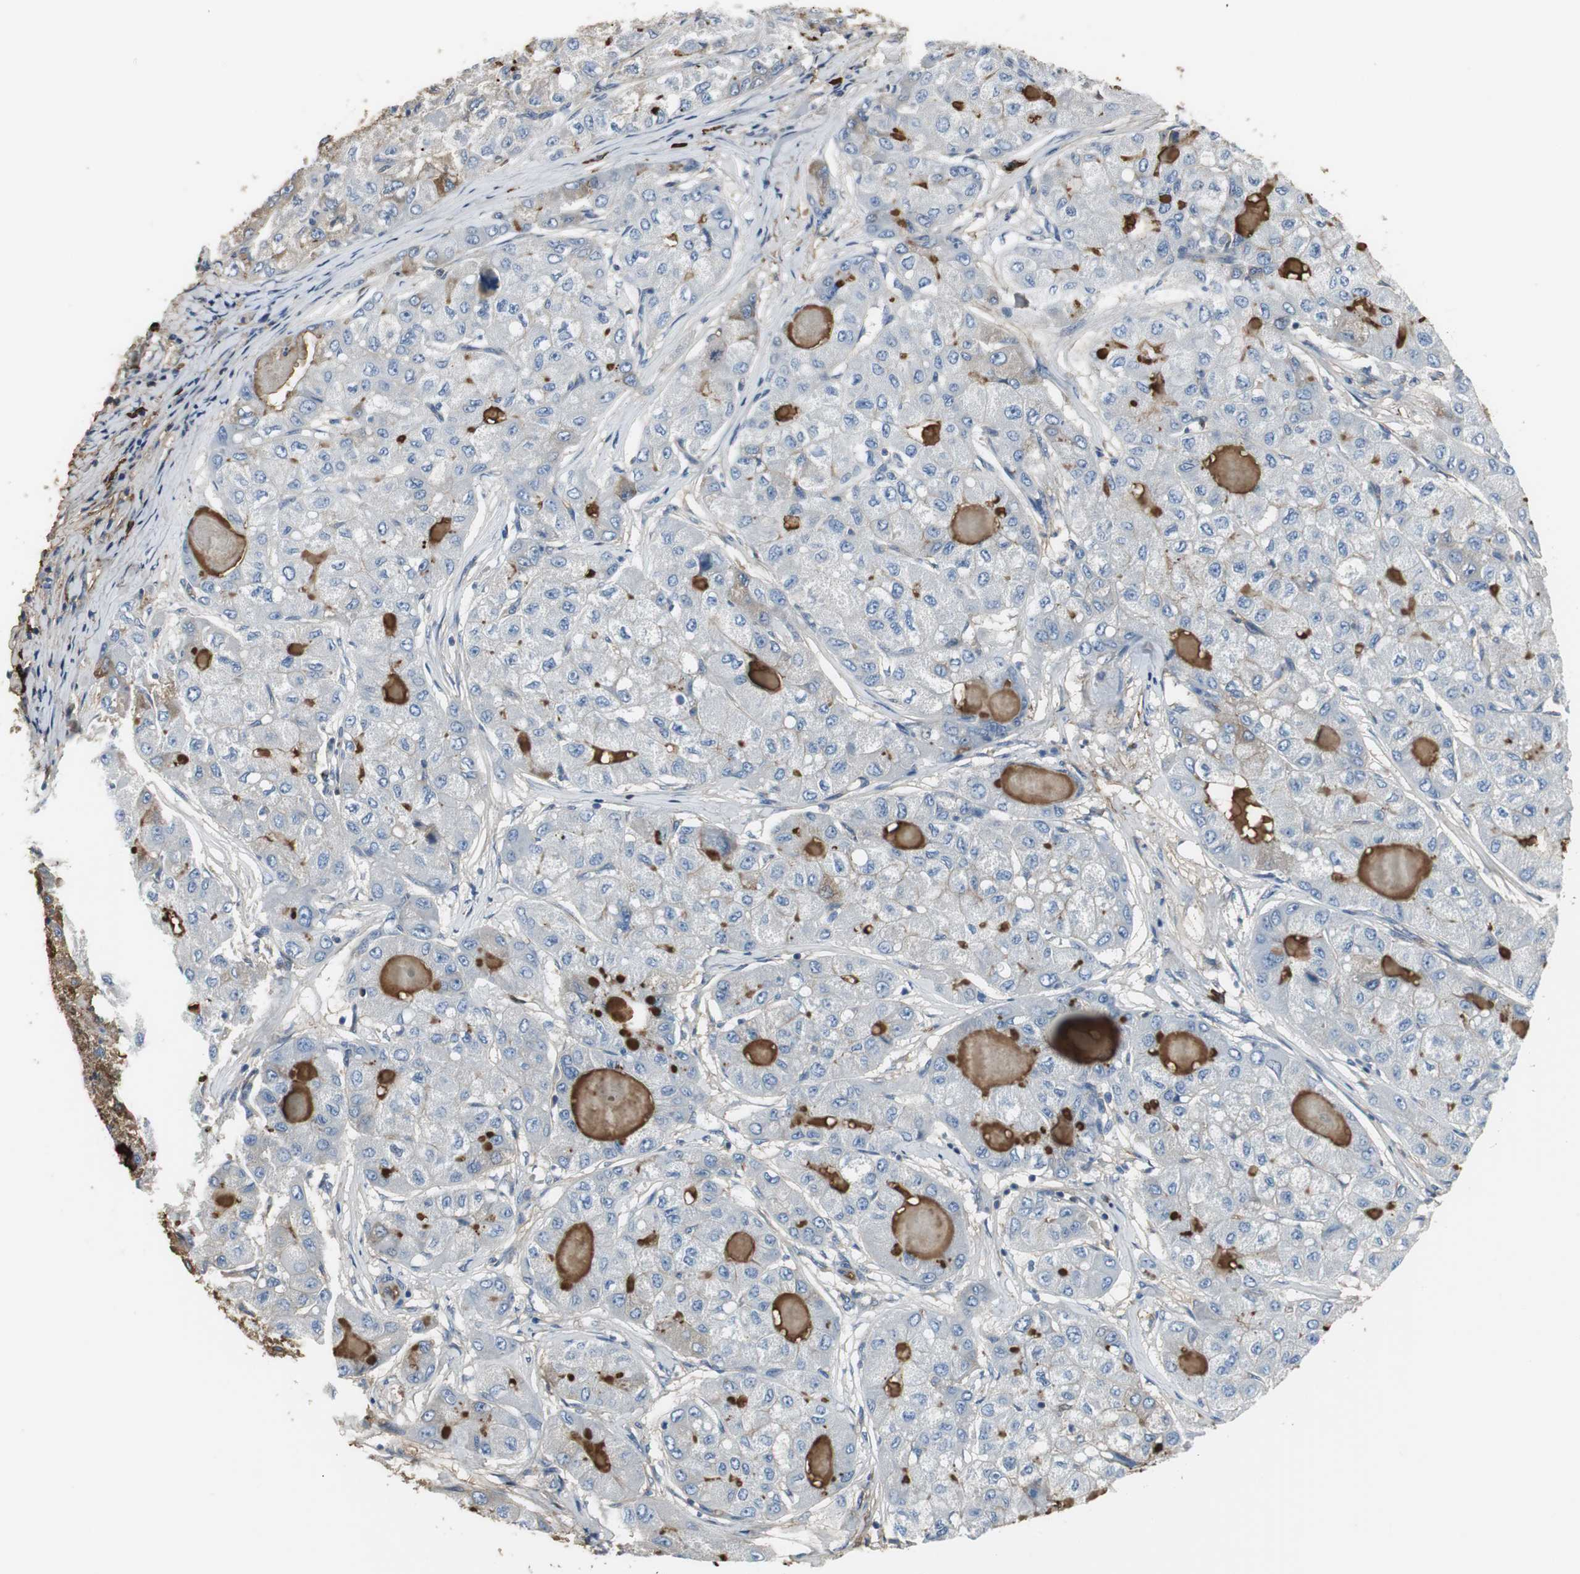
{"staining": {"intensity": "negative", "quantity": "none", "location": "none"}, "tissue": "liver cancer", "cell_type": "Tumor cells", "image_type": "cancer", "snomed": [{"axis": "morphology", "description": "Carcinoma, Hepatocellular, NOS"}, {"axis": "topography", "description": "Liver"}], "caption": "IHC of human hepatocellular carcinoma (liver) displays no expression in tumor cells.", "gene": "IGHA1", "patient": {"sex": "male", "age": 80}}